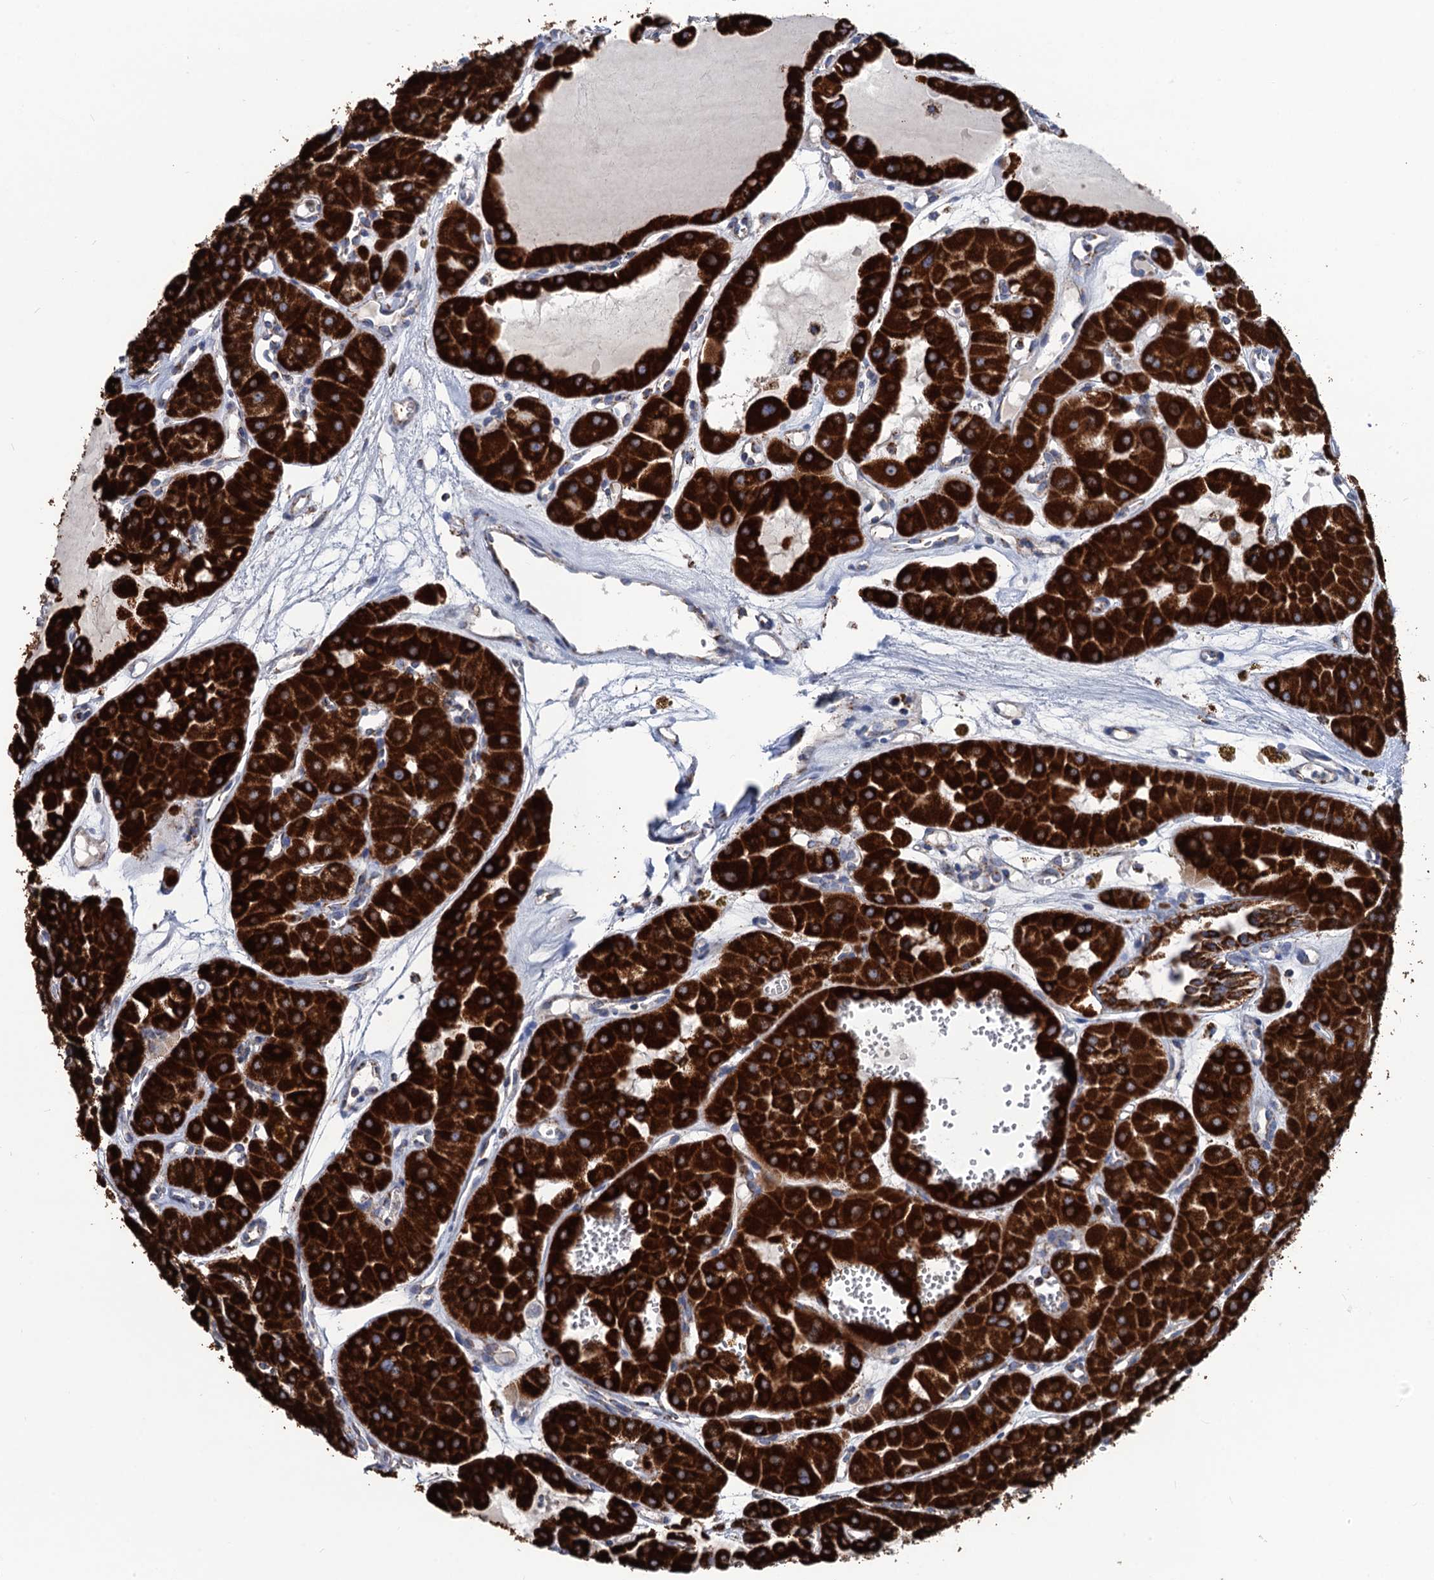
{"staining": {"intensity": "strong", "quantity": ">75%", "location": "cytoplasmic/membranous"}, "tissue": "renal cancer", "cell_type": "Tumor cells", "image_type": "cancer", "snomed": [{"axis": "morphology", "description": "Carcinoma, NOS"}, {"axis": "topography", "description": "Kidney"}], "caption": "Protein expression by immunohistochemistry (IHC) demonstrates strong cytoplasmic/membranous positivity in approximately >75% of tumor cells in carcinoma (renal).", "gene": "IVD", "patient": {"sex": "female", "age": 75}}